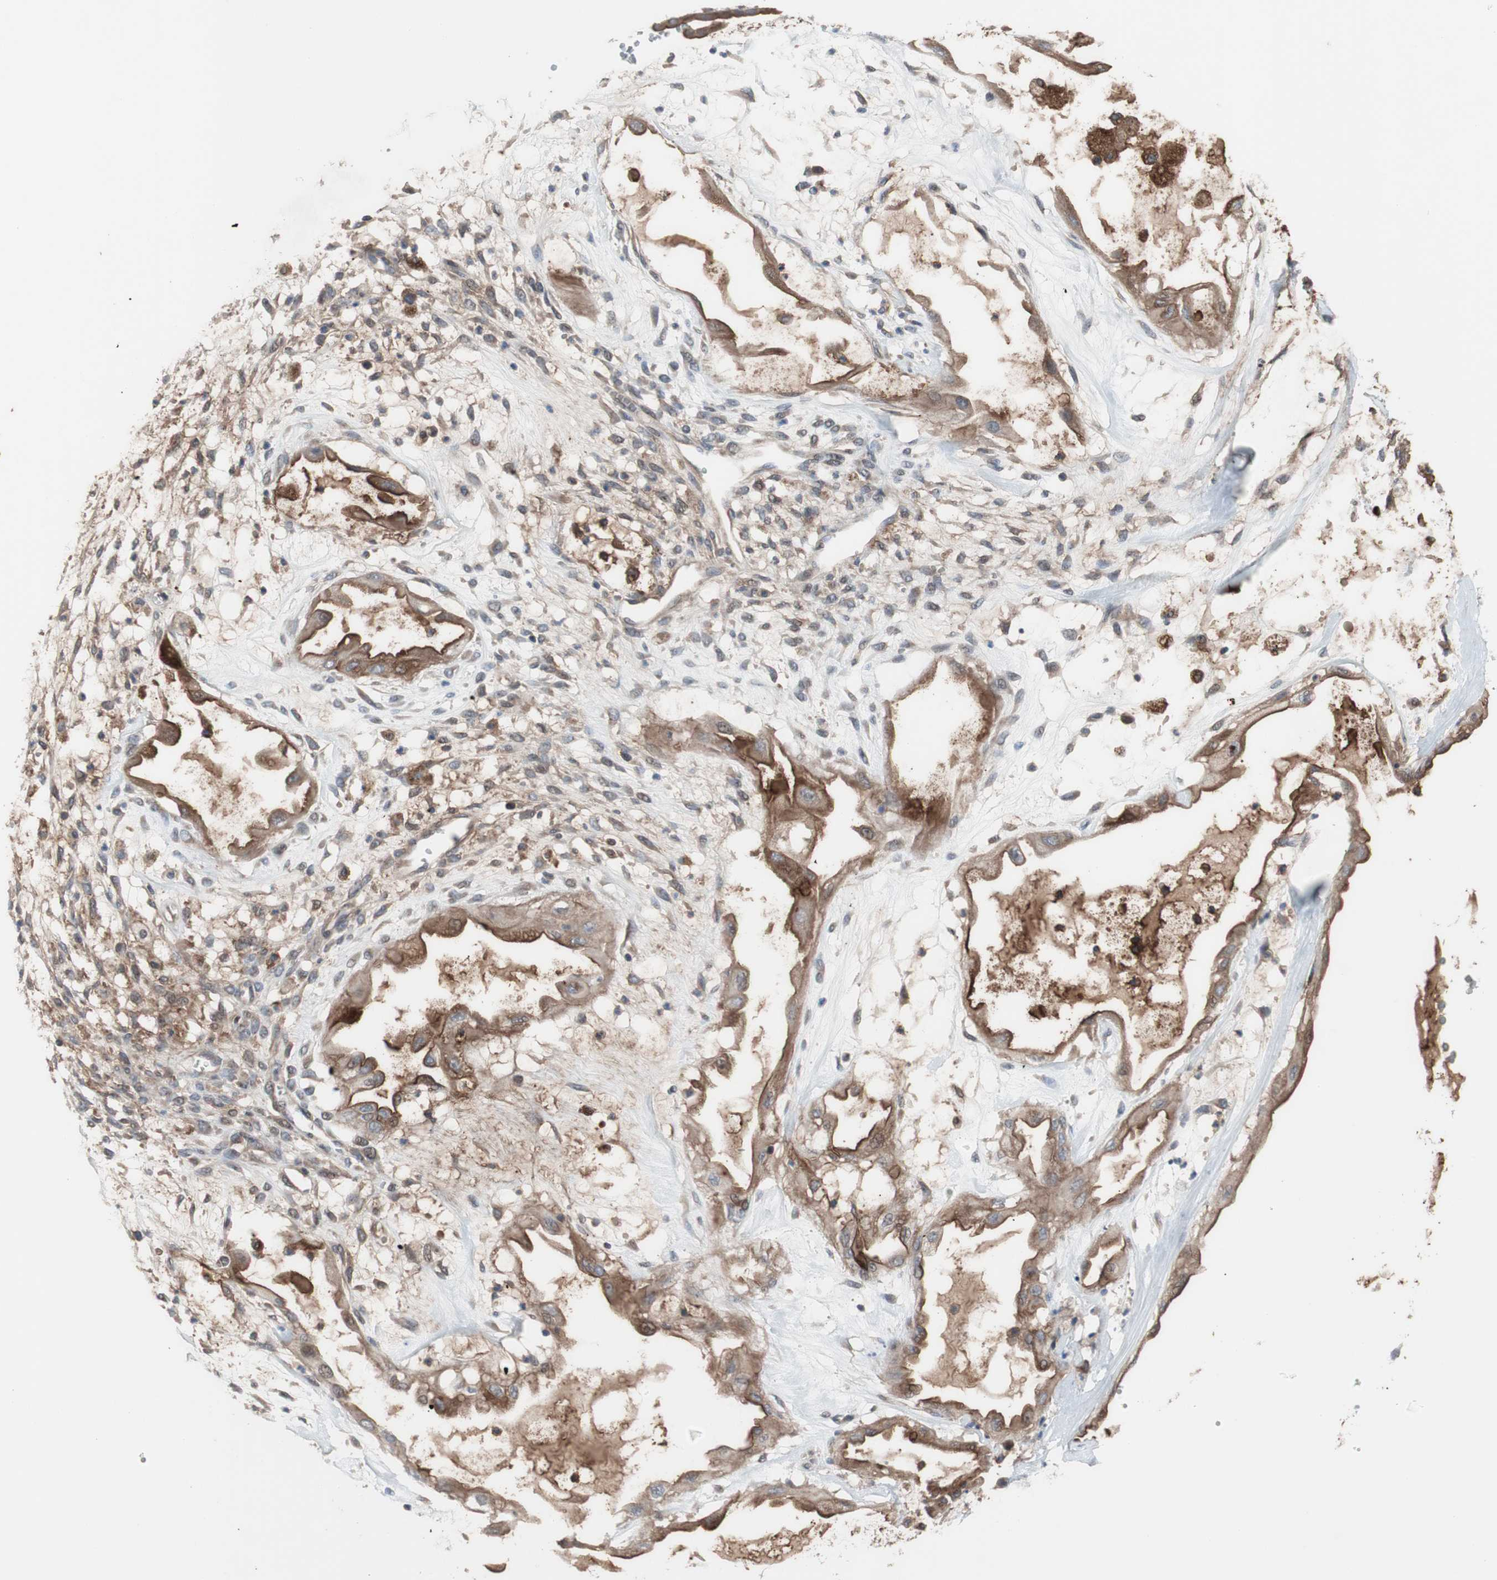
{"staining": {"intensity": "moderate", "quantity": ">75%", "location": "cytoplasmic/membranous"}, "tissue": "ovarian cancer", "cell_type": "Tumor cells", "image_type": "cancer", "snomed": [{"axis": "morphology", "description": "Carcinoma, NOS"}, {"axis": "morphology", "description": "Carcinoma, endometroid"}, {"axis": "topography", "description": "Ovary"}], "caption": "This micrograph reveals immunohistochemistry staining of ovarian cancer, with medium moderate cytoplasmic/membranous positivity in about >75% of tumor cells.", "gene": "OAZ1", "patient": {"sex": "female", "age": 50}}